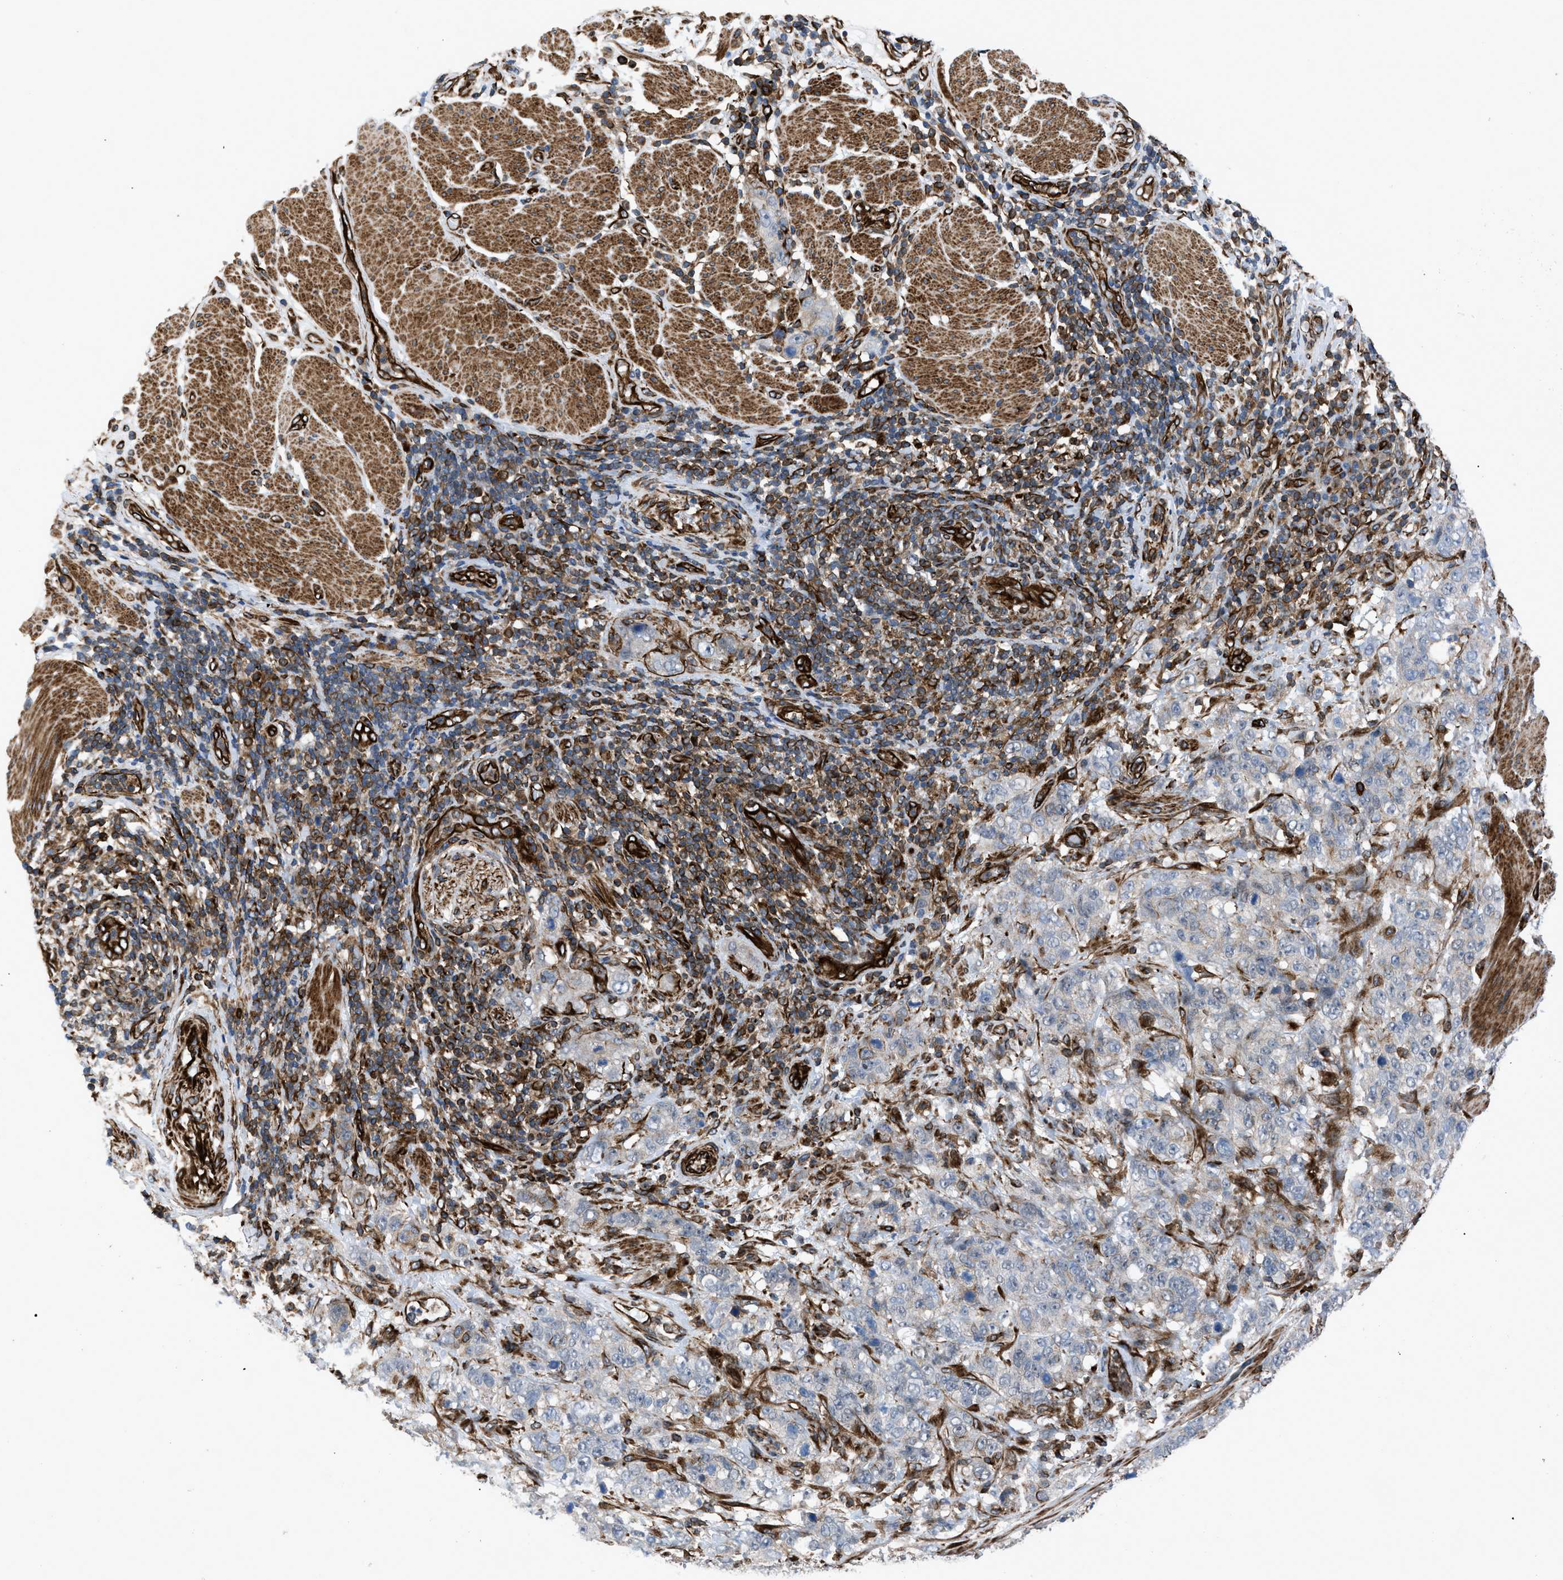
{"staining": {"intensity": "weak", "quantity": "<25%", "location": "cytoplasmic/membranous"}, "tissue": "stomach cancer", "cell_type": "Tumor cells", "image_type": "cancer", "snomed": [{"axis": "morphology", "description": "Adenocarcinoma, NOS"}, {"axis": "topography", "description": "Stomach"}], "caption": "IHC image of human stomach adenocarcinoma stained for a protein (brown), which shows no positivity in tumor cells. (DAB immunohistochemistry visualized using brightfield microscopy, high magnification).", "gene": "PTPRE", "patient": {"sex": "male", "age": 48}}